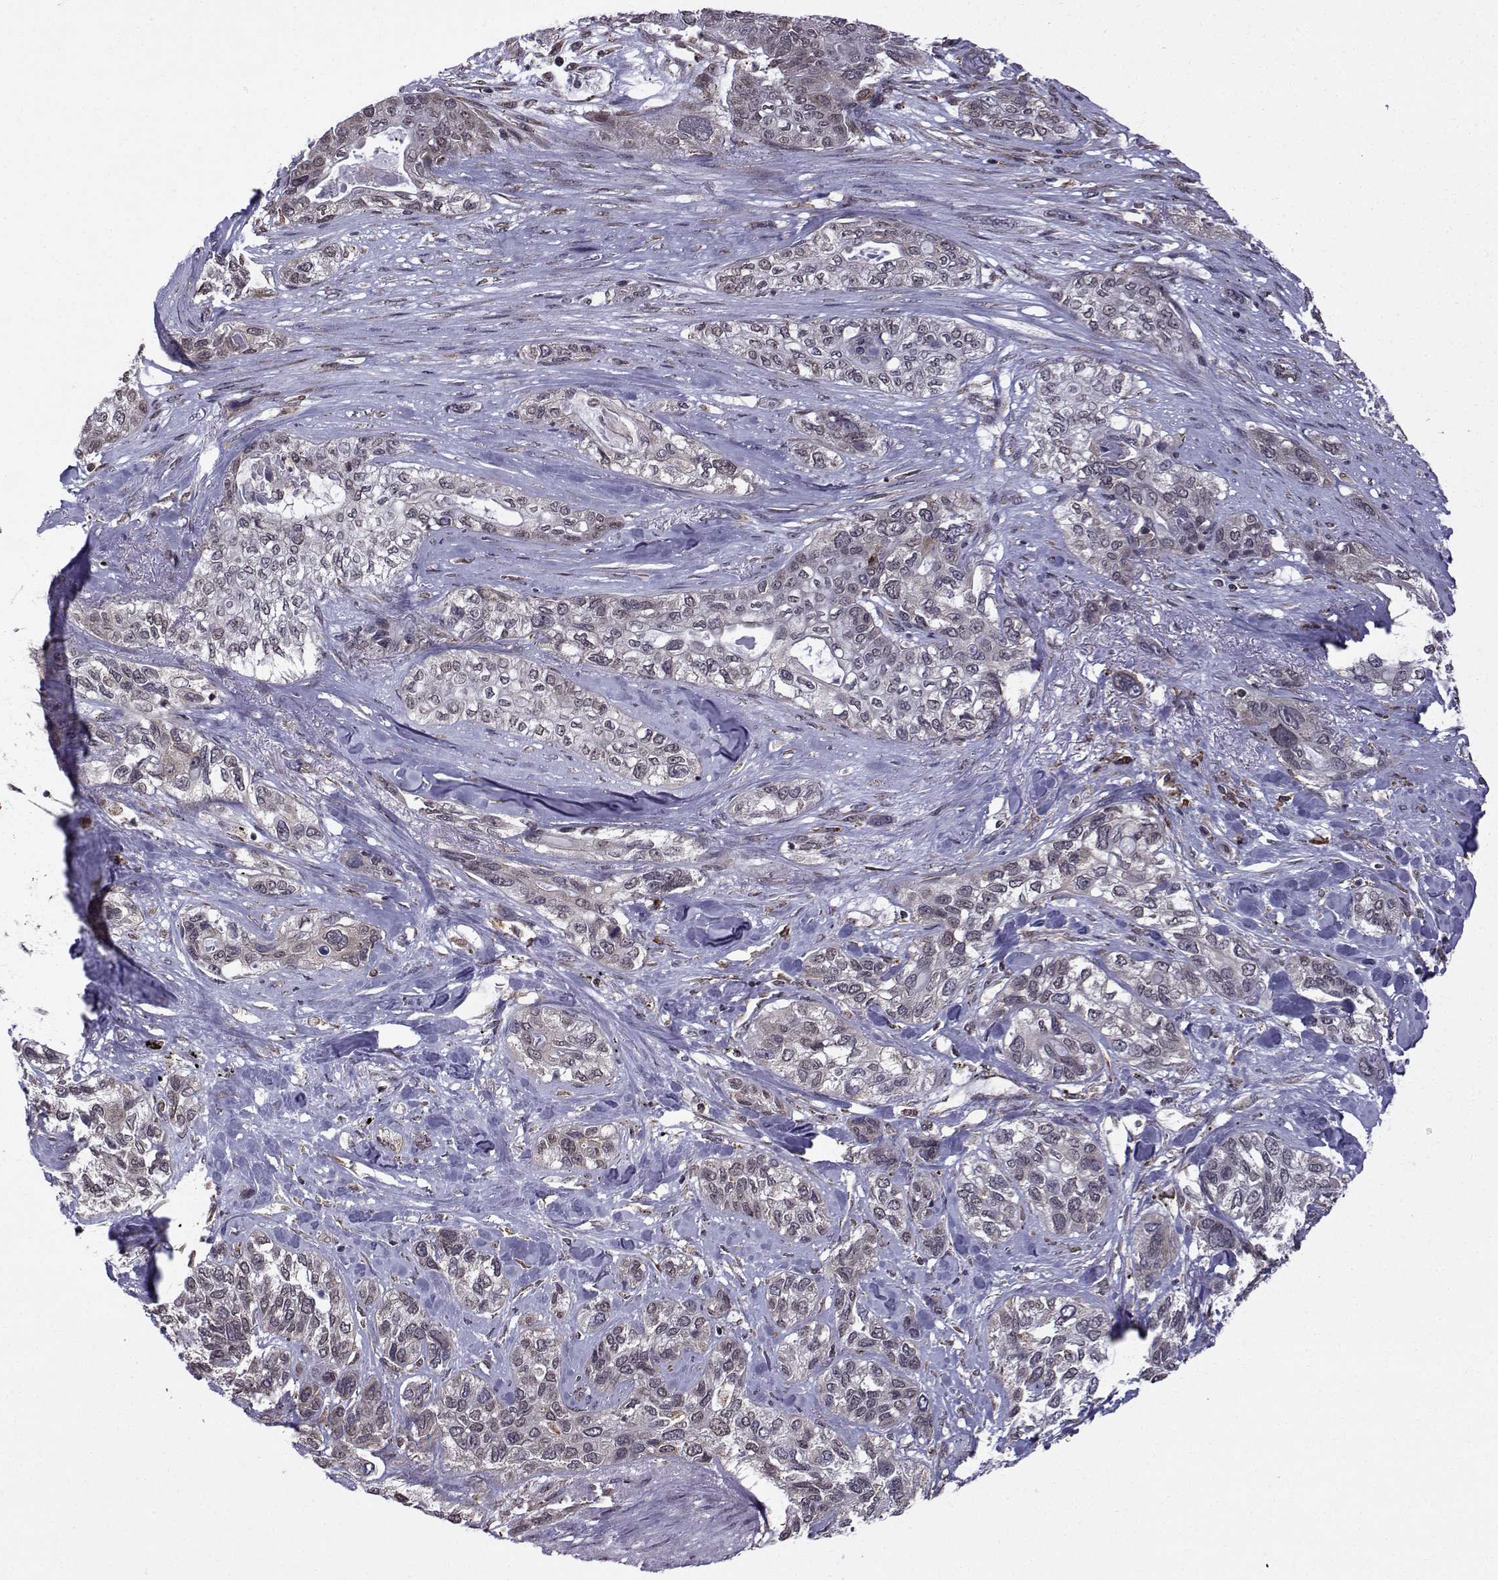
{"staining": {"intensity": "negative", "quantity": "none", "location": "none"}, "tissue": "lung cancer", "cell_type": "Tumor cells", "image_type": "cancer", "snomed": [{"axis": "morphology", "description": "Squamous cell carcinoma, NOS"}, {"axis": "topography", "description": "Lung"}], "caption": "A micrograph of human lung cancer is negative for staining in tumor cells. (Immunohistochemistry, brightfield microscopy, high magnification).", "gene": "EZH1", "patient": {"sex": "female", "age": 70}}